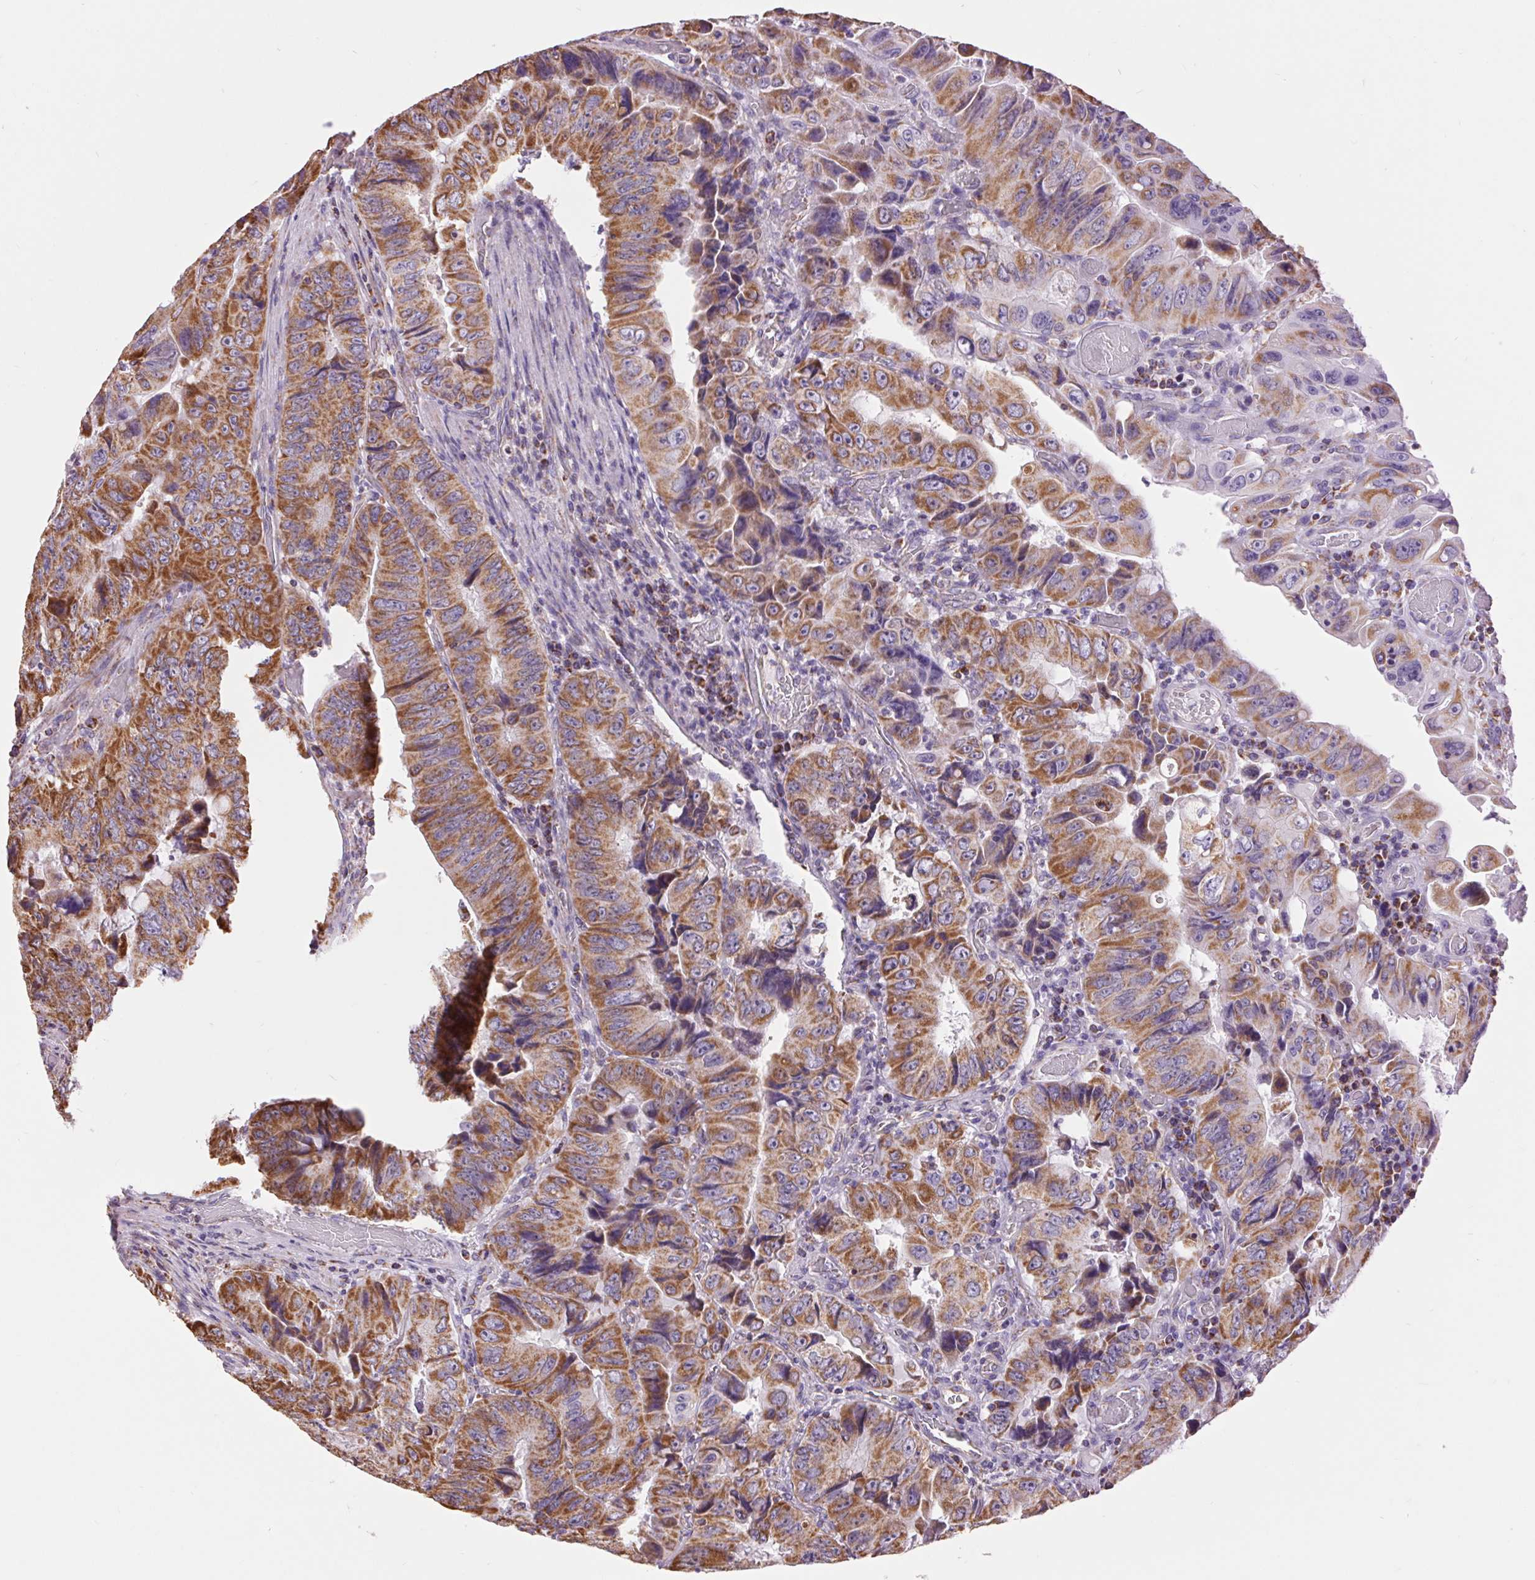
{"staining": {"intensity": "moderate", "quantity": ">75%", "location": "cytoplasmic/membranous"}, "tissue": "colorectal cancer", "cell_type": "Tumor cells", "image_type": "cancer", "snomed": [{"axis": "morphology", "description": "Adenocarcinoma, NOS"}, {"axis": "topography", "description": "Colon"}], "caption": "Colorectal cancer (adenocarcinoma) stained with immunohistochemistry (IHC) demonstrates moderate cytoplasmic/membranous positivity in about >75% of tumor cells.", "gene": "ATP5PB", "patient": {"sex": "female", "age": 84}}